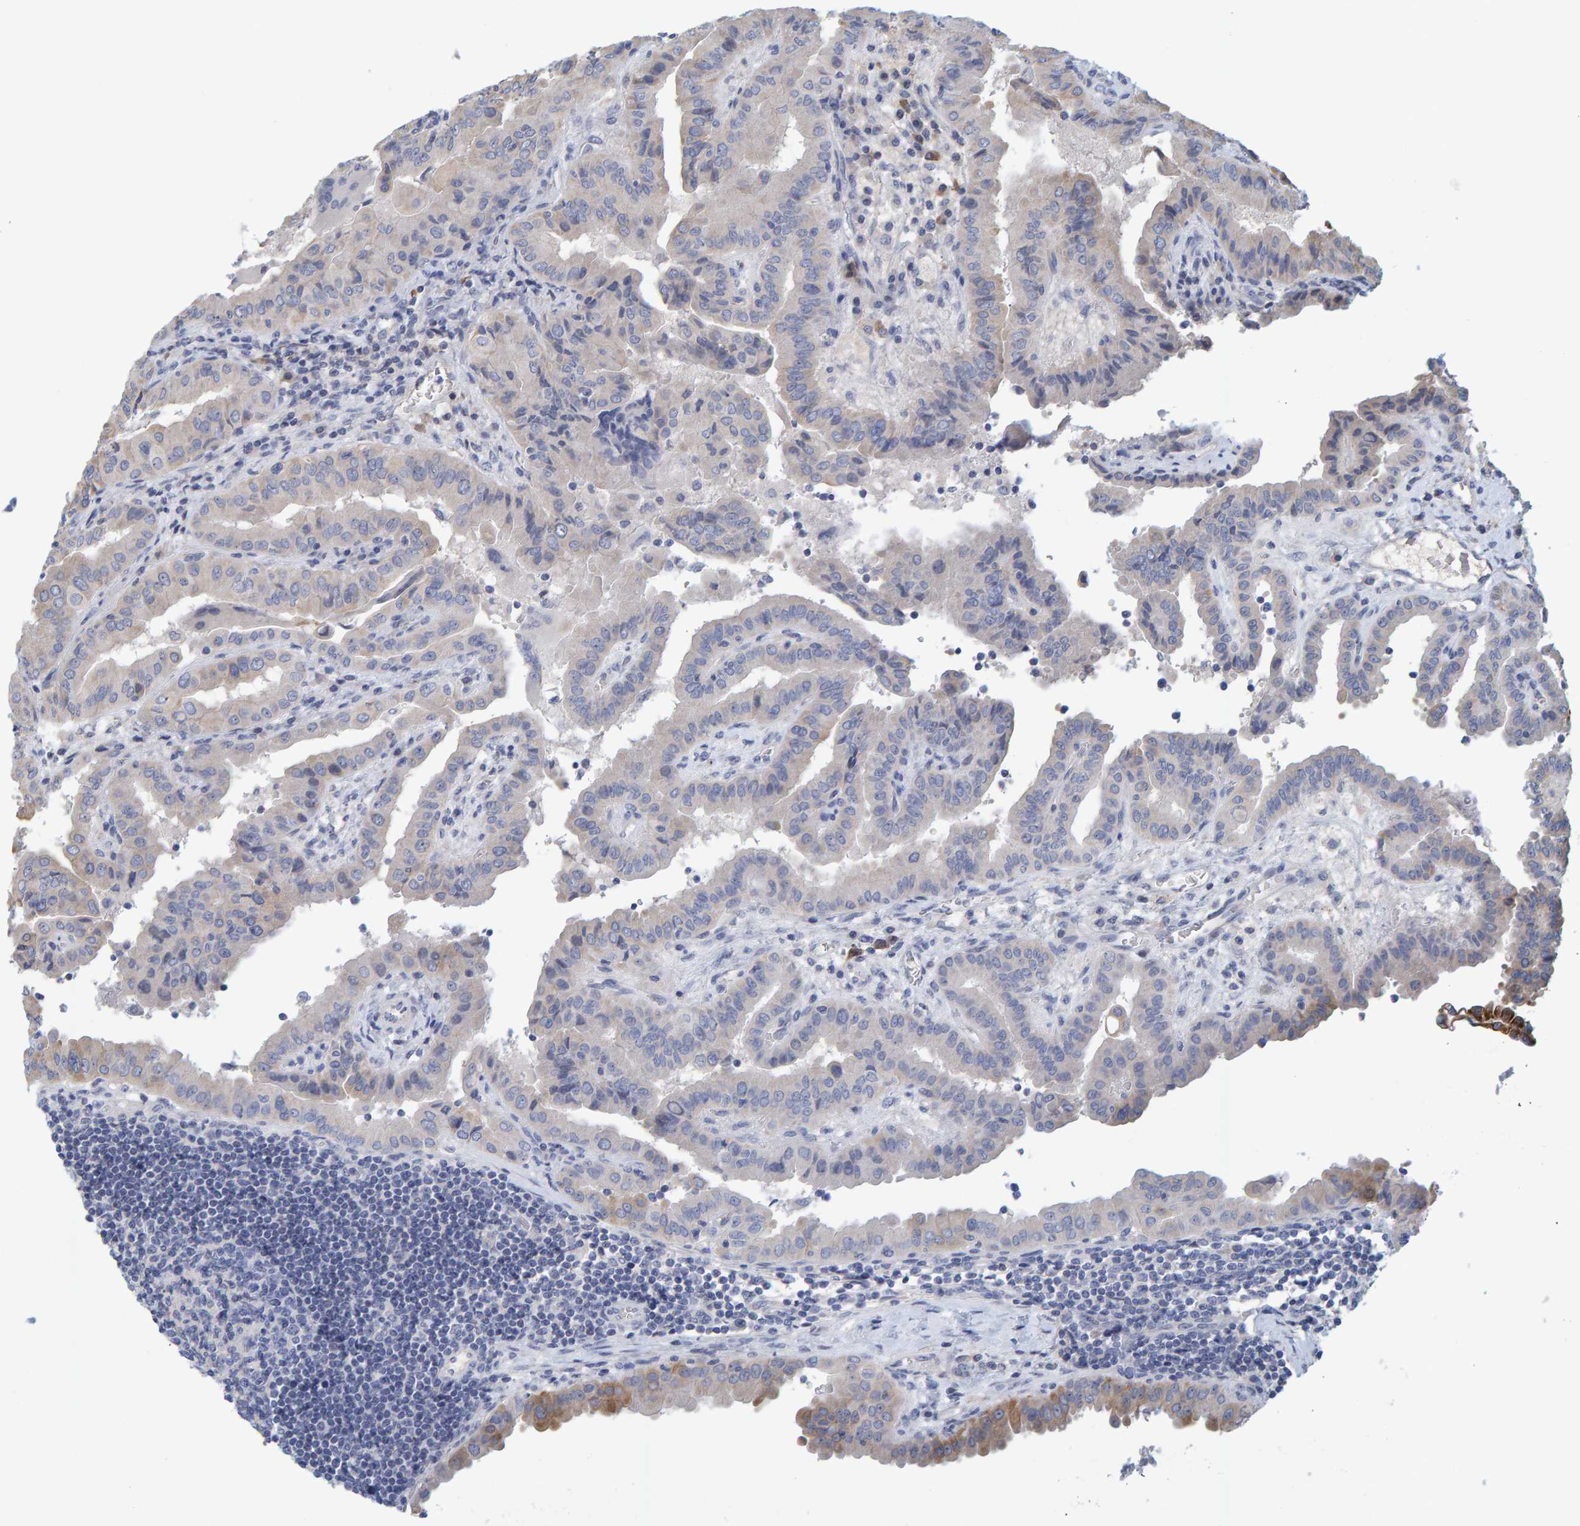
{"staining": {"intensity": "moderate", "quantity": "<25%", "location": "cytoplasmic/membranous"}, "tissue": "thyroid cancer", "cell_type": "Tumor cells", "image_type": "cancer", "snomed": [{"axis": "morphology", "description": "Papillary adenocarcinoma, NOS"}, {"axis": "topography", "description": "Thyroid gland"}], "caption": "About <25% of tumor cells in human thyroid cancer show moderate cytoplasmic/membranous protein staining as visualized by brown immunohistochemical staining.", "gene": "ZNF77", "patient": {"sex": "male", "age": 33}}